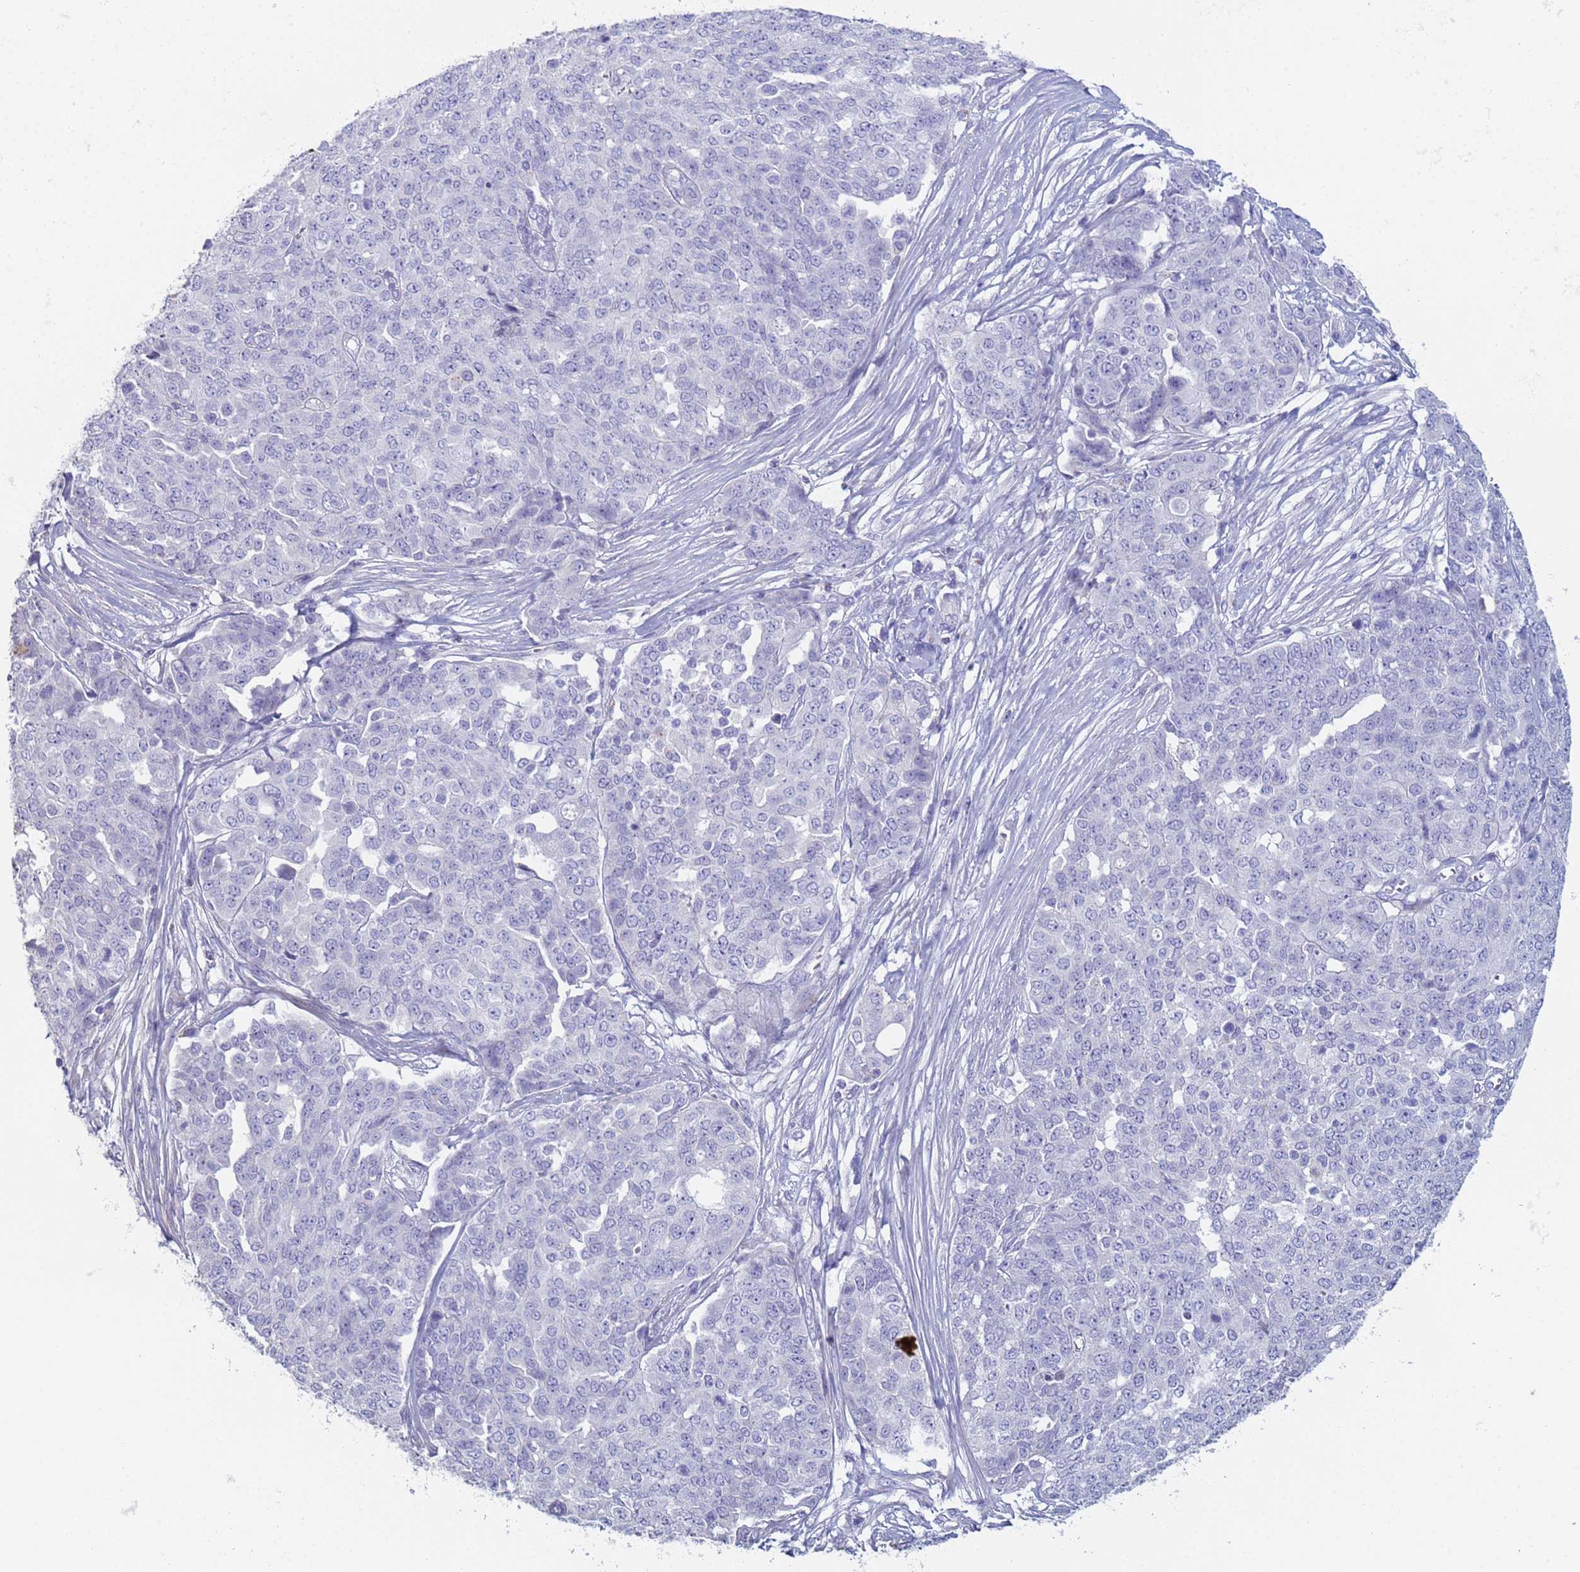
{"staining": {"intensity": "negative", "quantity": "none", "location": "none"}, "tissue": "ovarian cancer", "cell_type": "Tumor cells", "image_type": "cancer", "snomed": [{"axis": "morphology", "description": "Cystadenocarcinoma, serous, NOS"}, {"axis": "topography", "description": "Soft tissue"}, {"axis": "topography", "description": "Ovary"}], "caption": "This is an IHC photomicrograph of human ovarian cancer. There is no expression in tumor cells.", "gene": "CR1", "patient": {"sex": "female", "age": 57}}